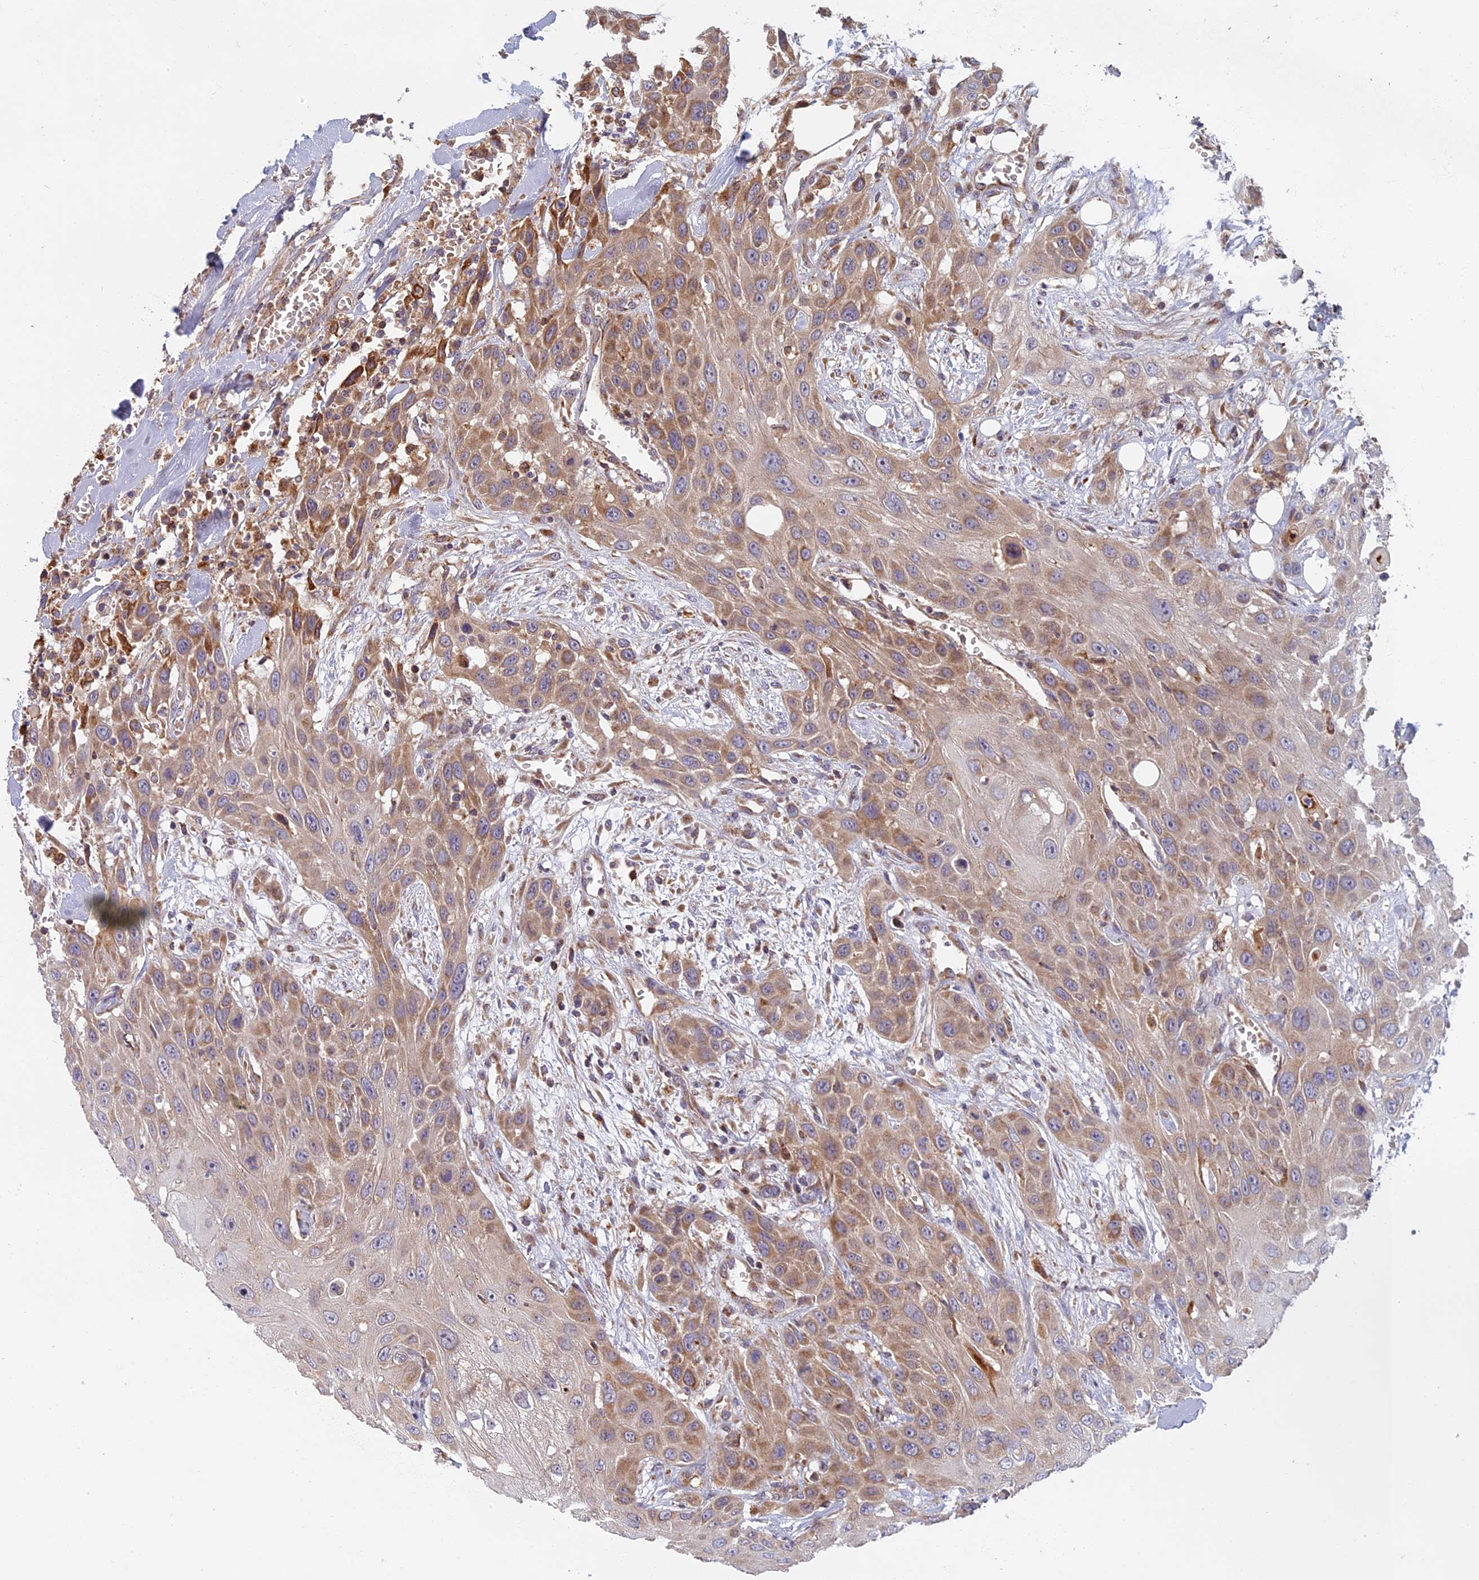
{"staining": {"intensity": "moderate", "quantity": "25%-75%", "location": "cytoplasmic/membranous"}, "tissue": "head and neck cancer", "cell_type": "Tumor cells", "image_type": "cancer", "snomed": [{"axis": "morphology", "description": "Squamous cell carcinoma, NOS"}, {"axis": "topography", "description": "Head-Neck"}], "caption": "Head and neck squamous cell carcinoma stained for a protein displays moderate cytoplasmic/membranous positivity in tumor cells.", "gene": "EDAR", "patient": {"sex": "male", "age": 81}}